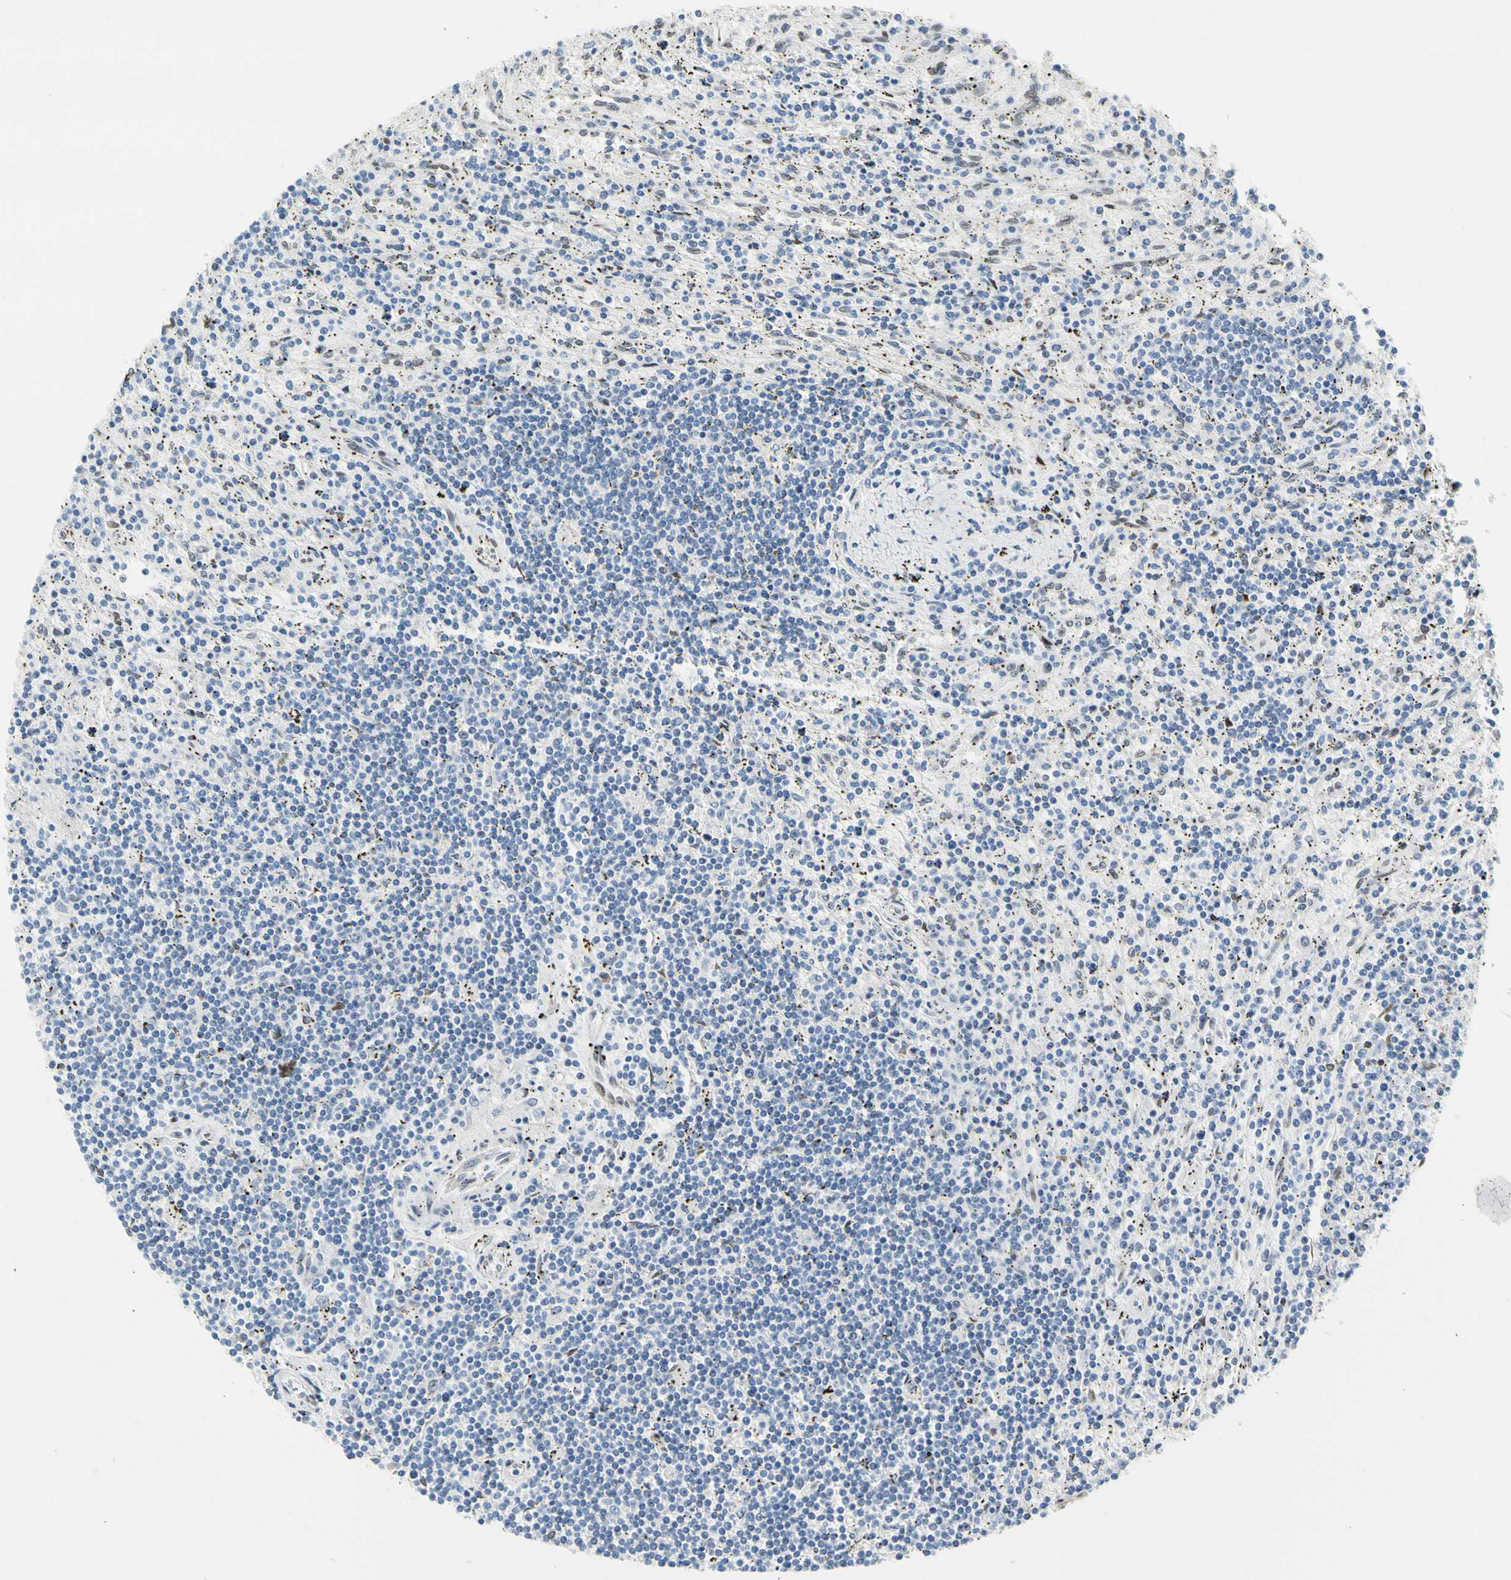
{"staining": {"intensity": "negative", "quantity": "none", "location": "none"}, "tissue": "lymphoma", "cell_type": "Tumor cells", "image_type": "cancer", "snomed": [{"axis": "morphology", "description": "Malignant lymphoma, non-Hodgkin's type, Low grade"}, {"axis": "topography", "description": "Spleen"}], "caption": "An image of human low-grade malignant lymphoma, non-Hodgkin's type is negative for staining in tumor cells.", "gene": "NFIA", "patient": {"sex": "male", "age": 76}}